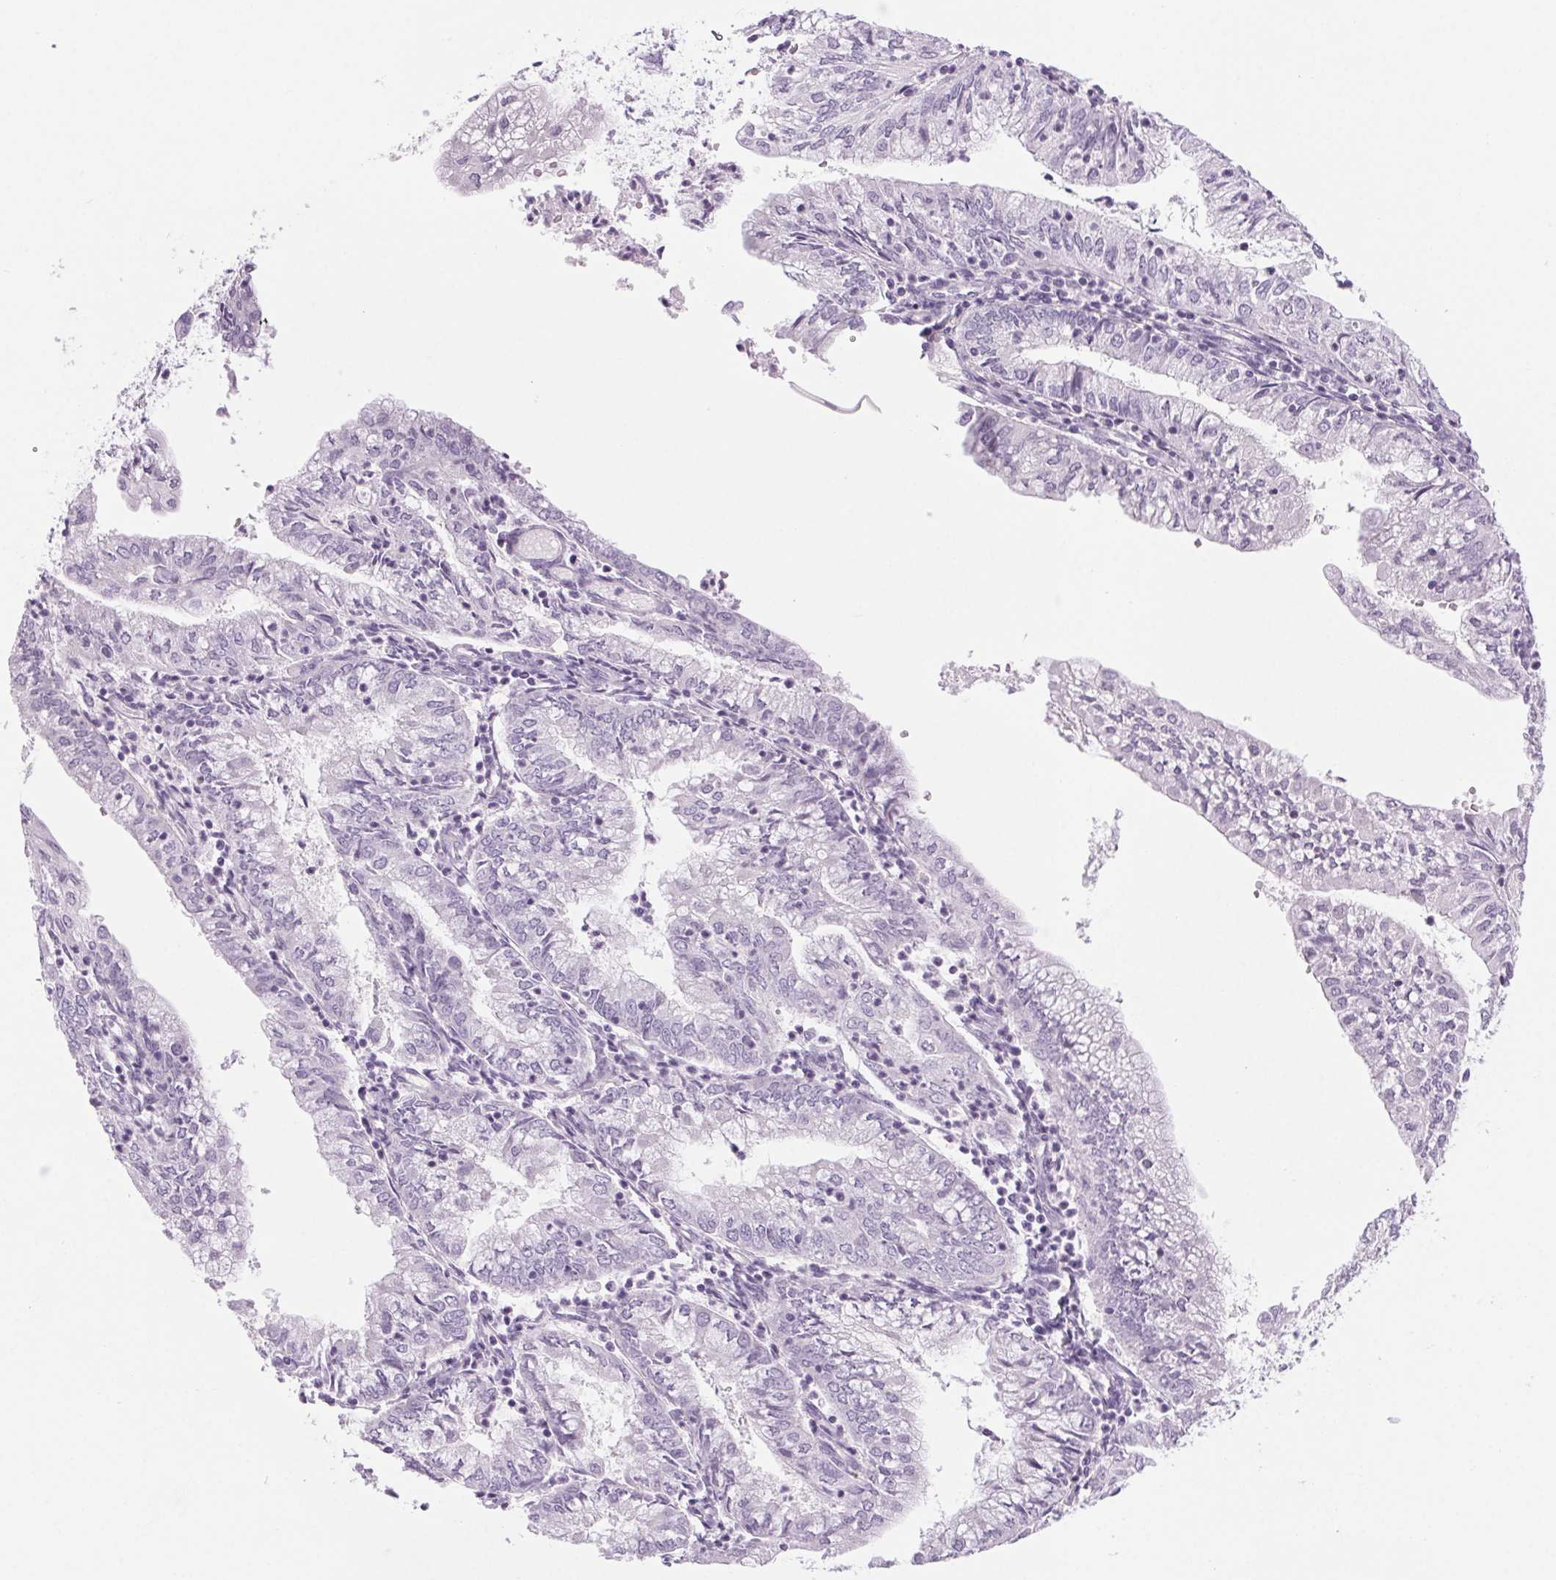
{"staining": {"intensity": "negative", "quantity": "none", "location": "none"}, "tissue": "endometrial cancer", "cell_type": "Tumor cells", "image_type": "cancer", "snomed": [{"axis": "morphology", "description": "Adenocarcinoma, NOS"}, {"axis": "topography", "description": "Endometrium"}], "caption": "This is an immunohistochemistry (IHC) histopathology image of human endometrial cancer (adenocarcinoma). There is no expression in tumor cells.", "gene": "LRP2", "patient": {"sex": "female", "age": 55}}